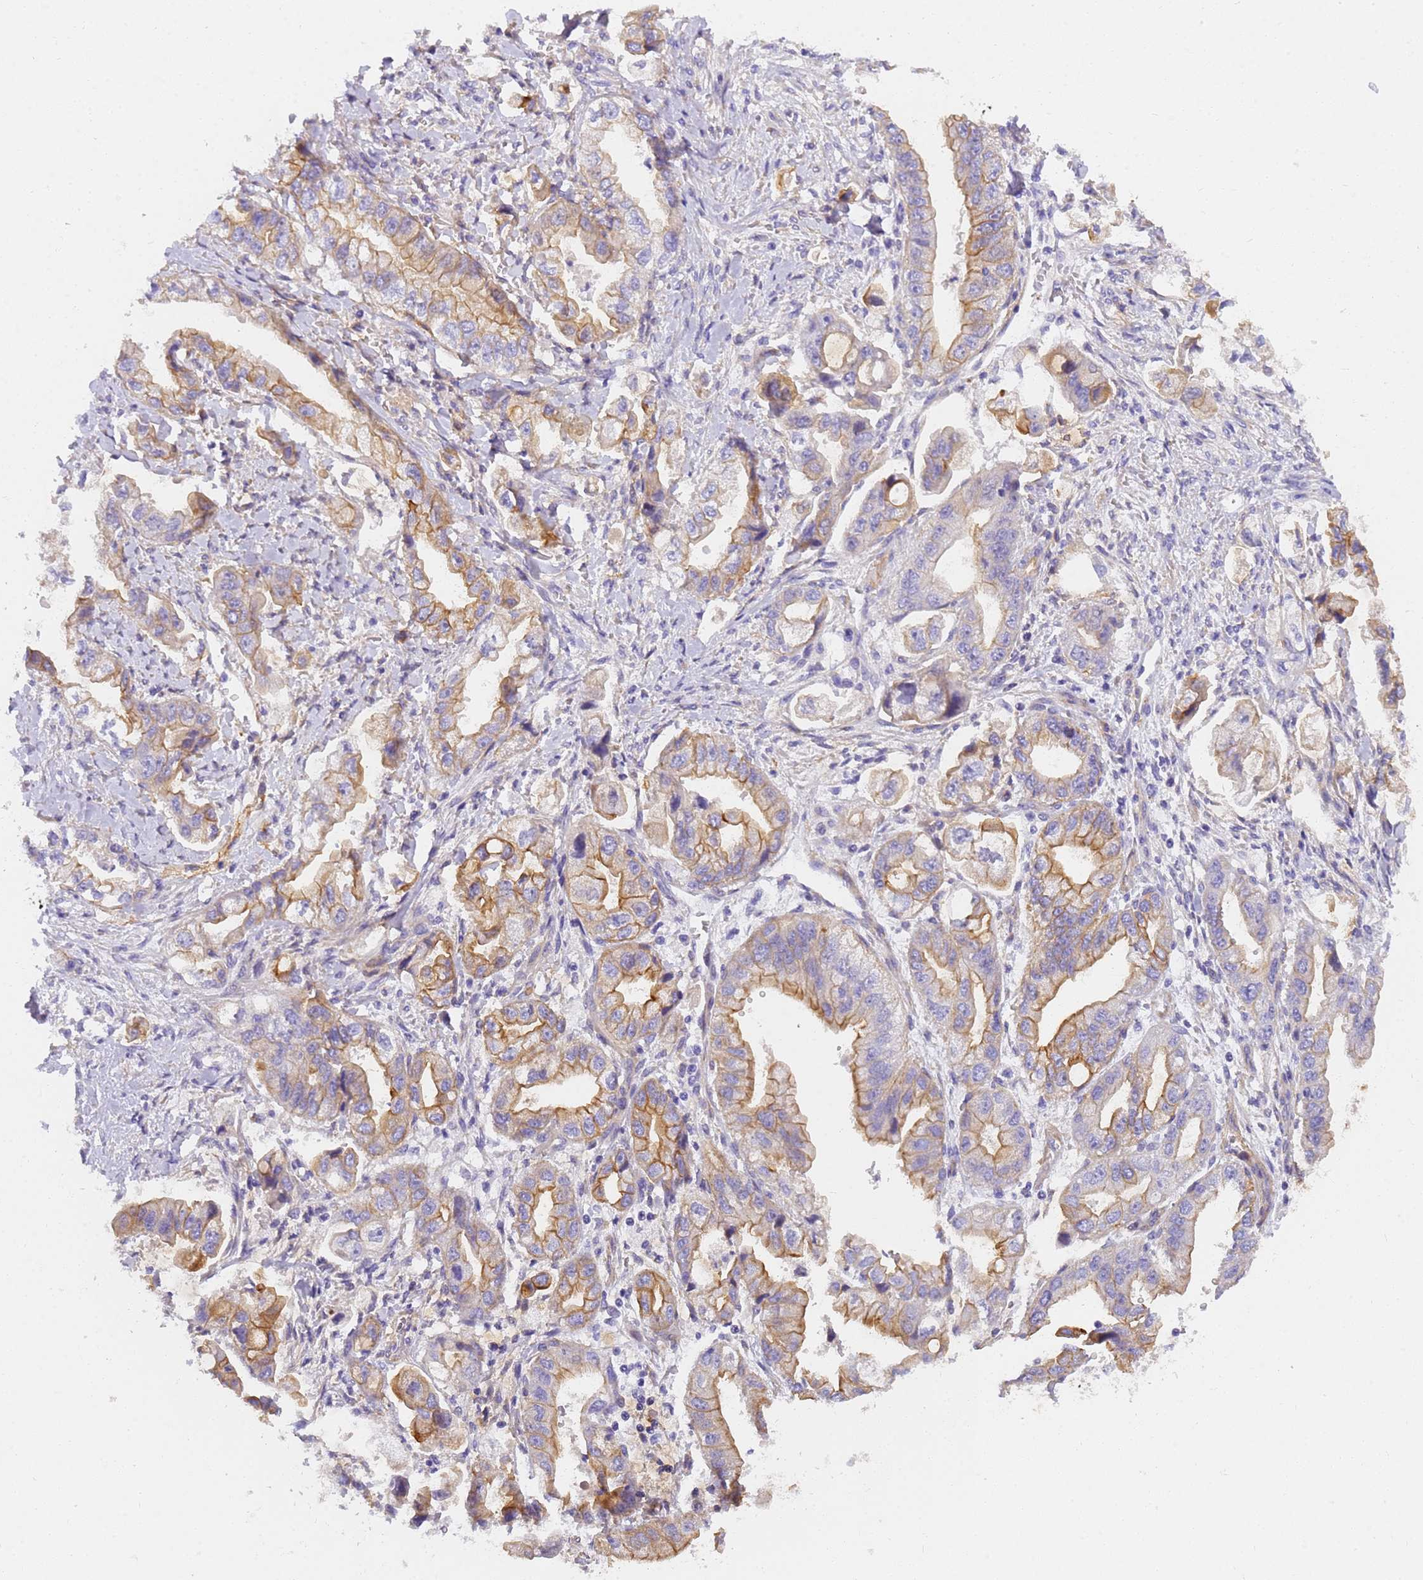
{"staining": {"intensity": "moderate", "quantity": "25%-75%", "location": "cytoplasmic/membranous"}, "tissue": "stomach cancer", "cell_type": "Tumor cells", "image_type": "cancer", "snomed": [{"axis": "morphology", "description": "Adenocarcinoma, NOS"}, {"axis": "topography", "description": "Stomach"}], "caption": "IHC histopathology image of neoplastic tissue: stomach cancer stained using immunohistochemistry shows medium levels of moderate protein expression localized specifically in the cytoplasmic/membranous of tumor cells, appearing as a cytoplasmic/membranous brown color.", "gene": "MVB12A", "patient": {"sex": "male", "age": 62}}